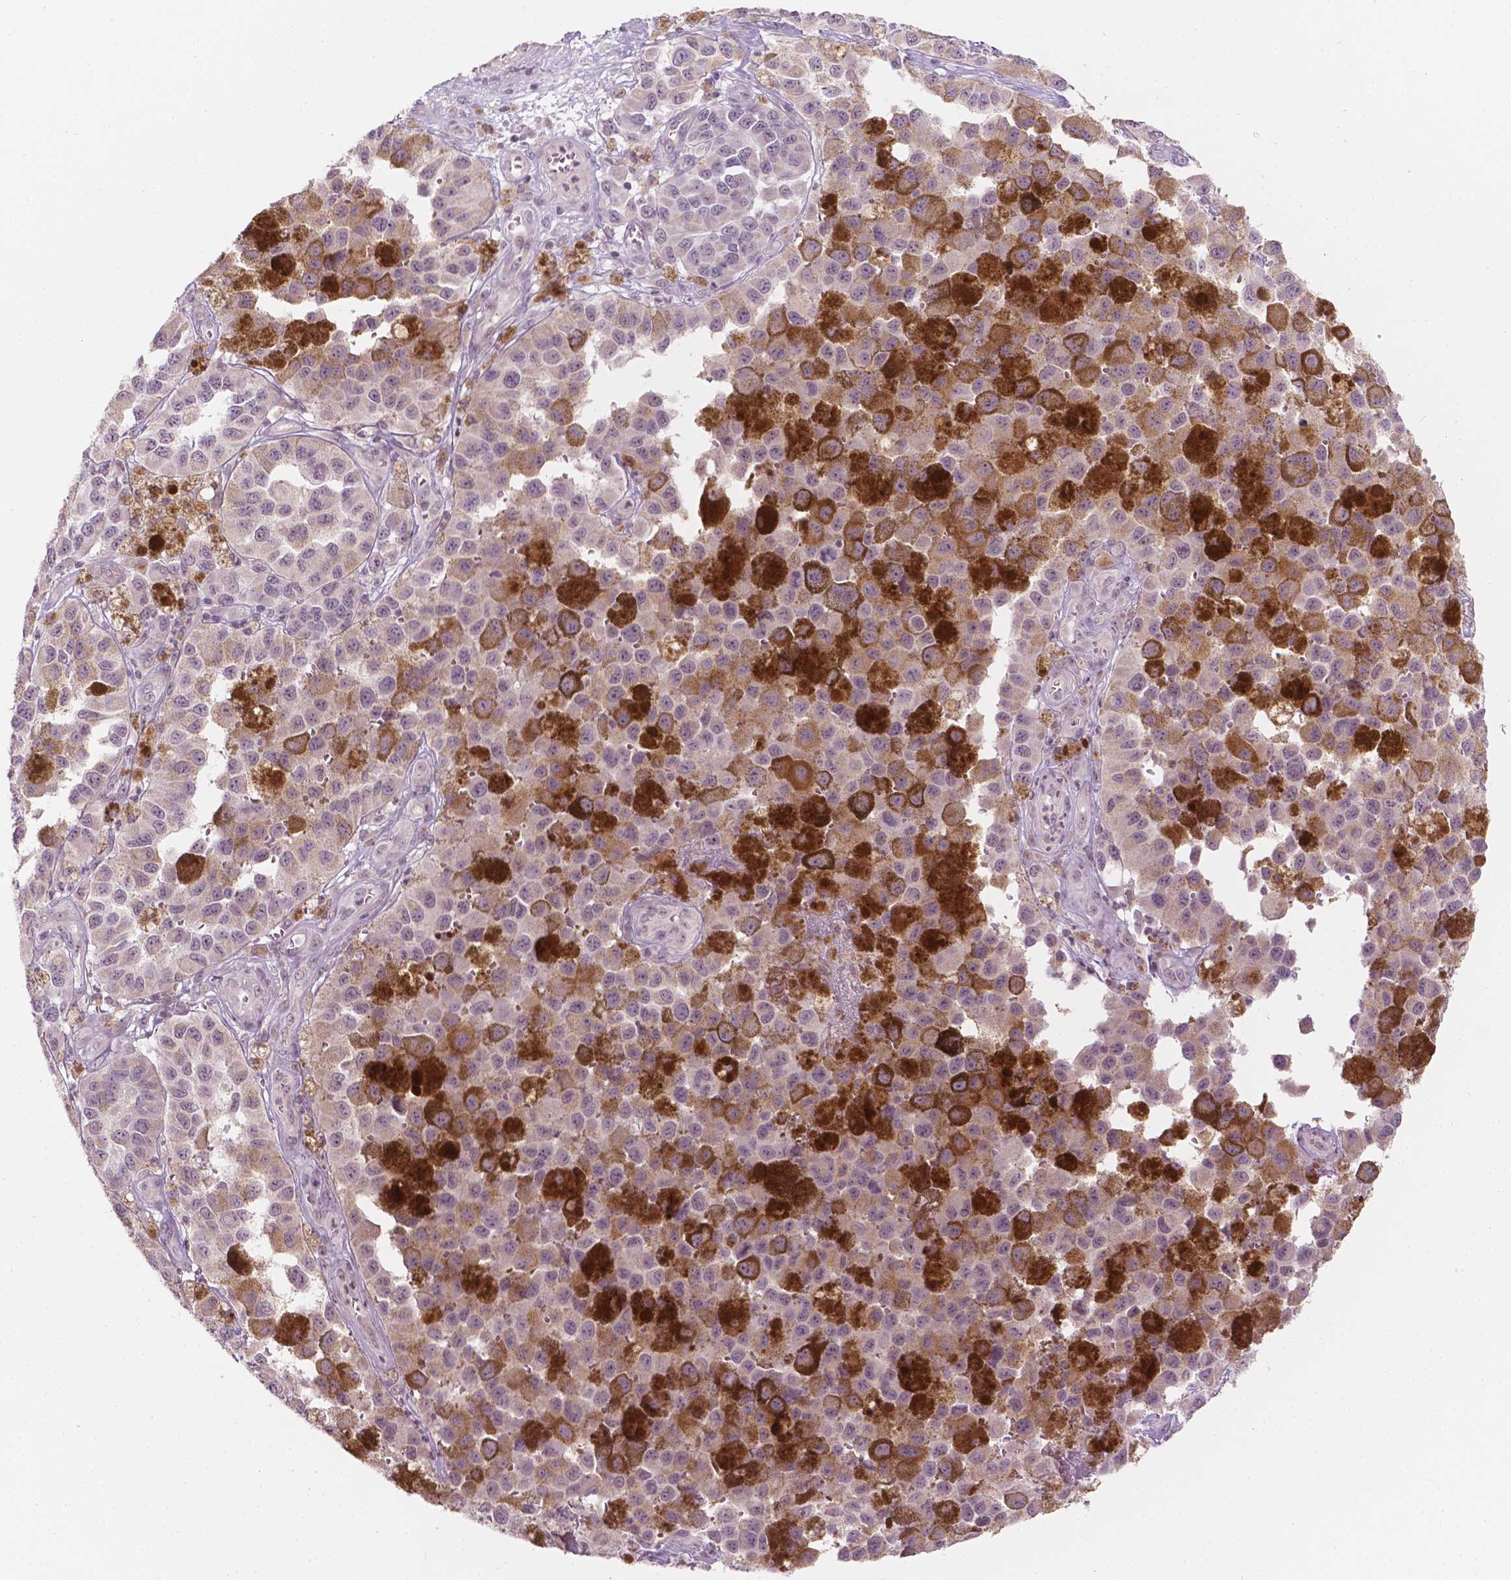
{"staining": {"intensity": "negative", "quantity": "none", "location": "none"}, "tissue": "melanoma", "cell_type": "Tumor cells", "image_type": "cancer", "snomed": [{"axis": "morphology", "description": "Malignant melanoma, NOS"}, {"axis": "topography", "description": "Skin"}], "caption": "Immunohistochemical staining of malignant melanoma shows no significant positivity in tumor cells.", "gene": "NOS1AP", "patient": {"sex": "female", "age": 58}}